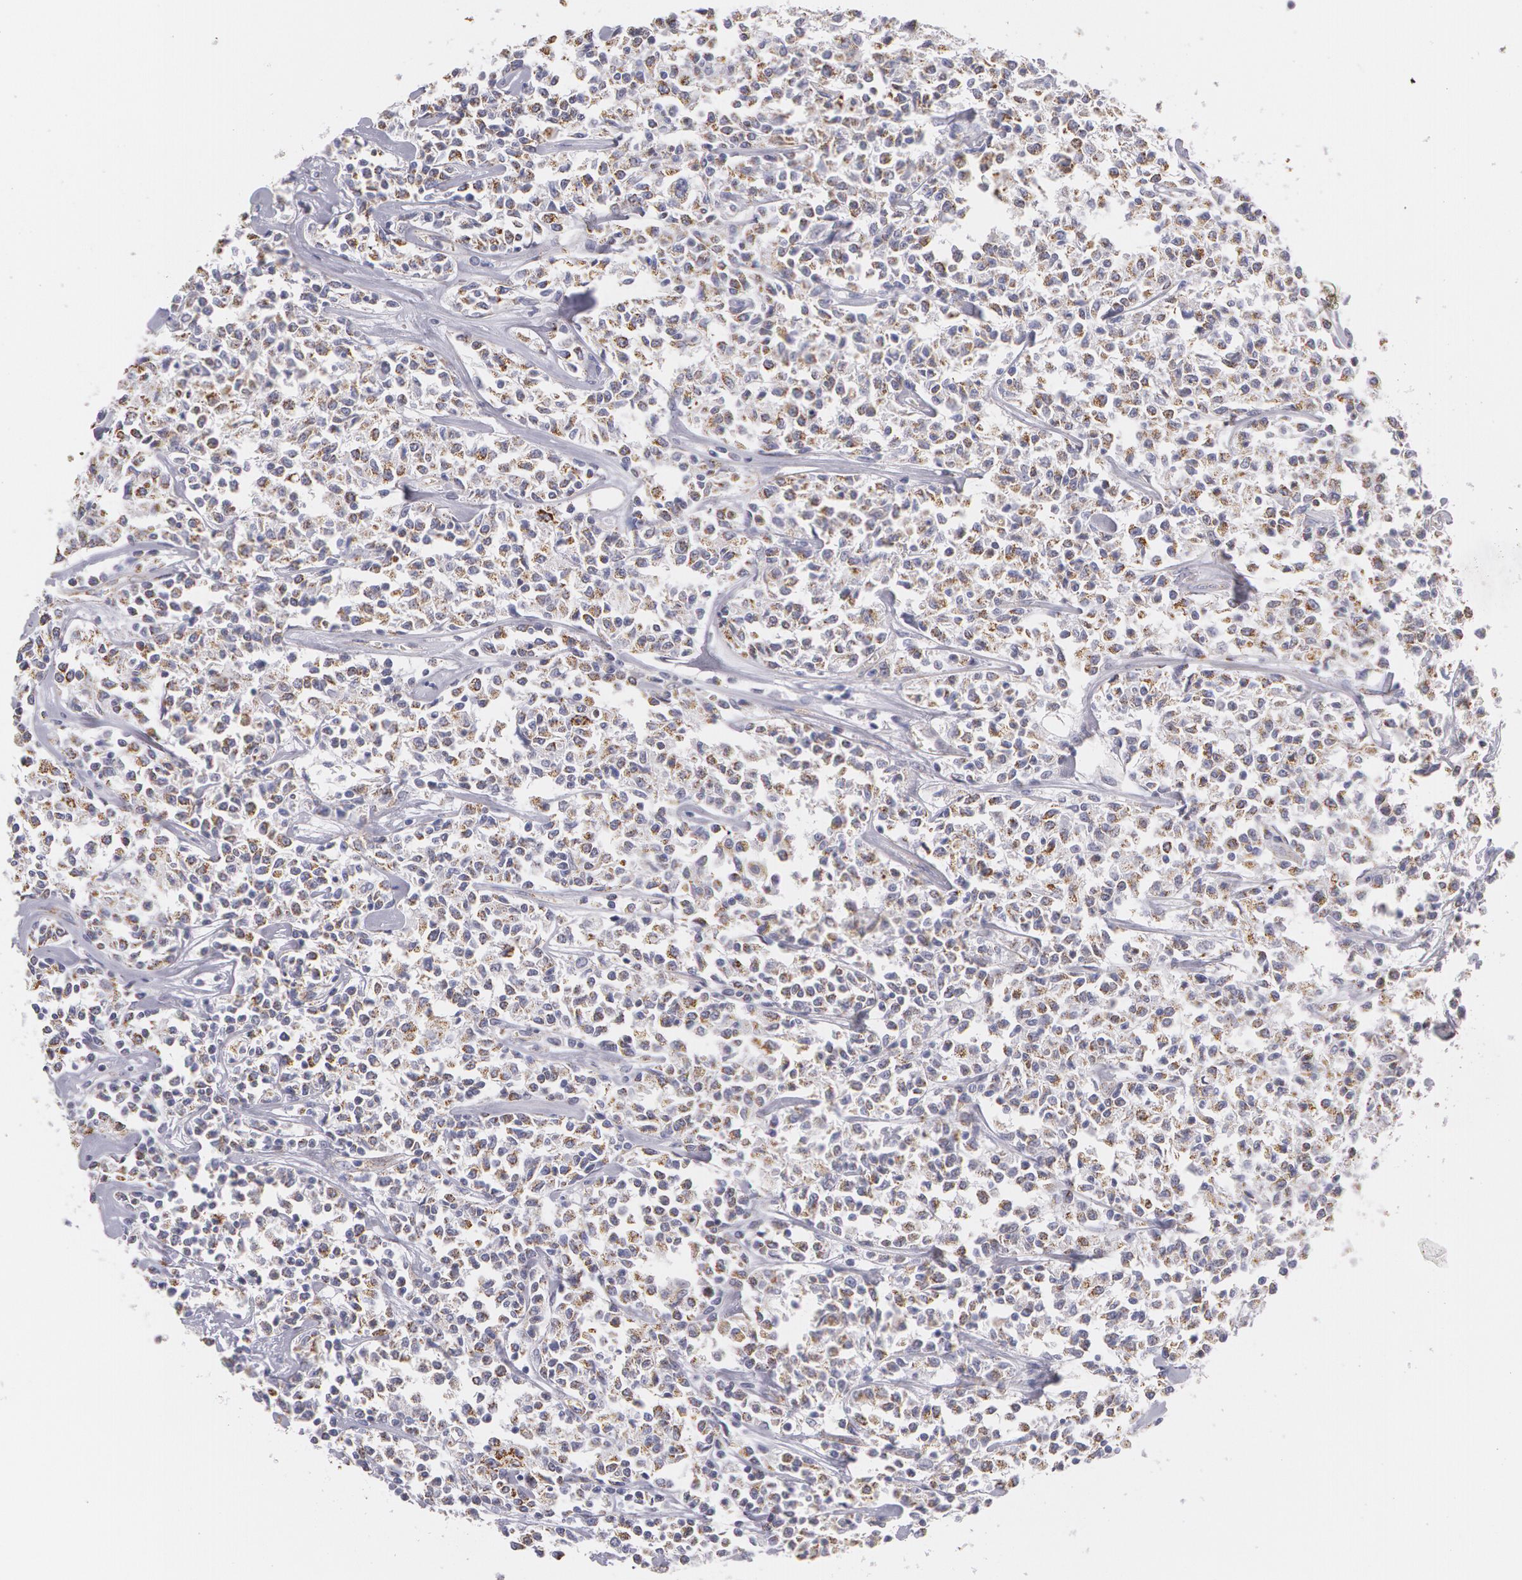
{"staining": {"intensity": "negative", "quantity": "none", "location": "none"}, "tissue": "lymphoma", "cell_type": "Tumor cells", "image_type": "cancer", "snomed": [{"axis": "morphology", "description": "Malignant lymphoma, non-Hodgkin's type, Low grade"}, {"axis": "topography", "description": "Small intestine"}], "caption": "DAB immunohistochemical staining of human lymphoma demonstrates no significant staining in tumor cells. (Stains: DAB (3,3'-diaminobenzidine) IHC with hematoxylin counter stain, Microscopy: brightfield microscopy at high magnification).", "gene": "KRT18", "patient": {"sex": "female", "age": 59}}